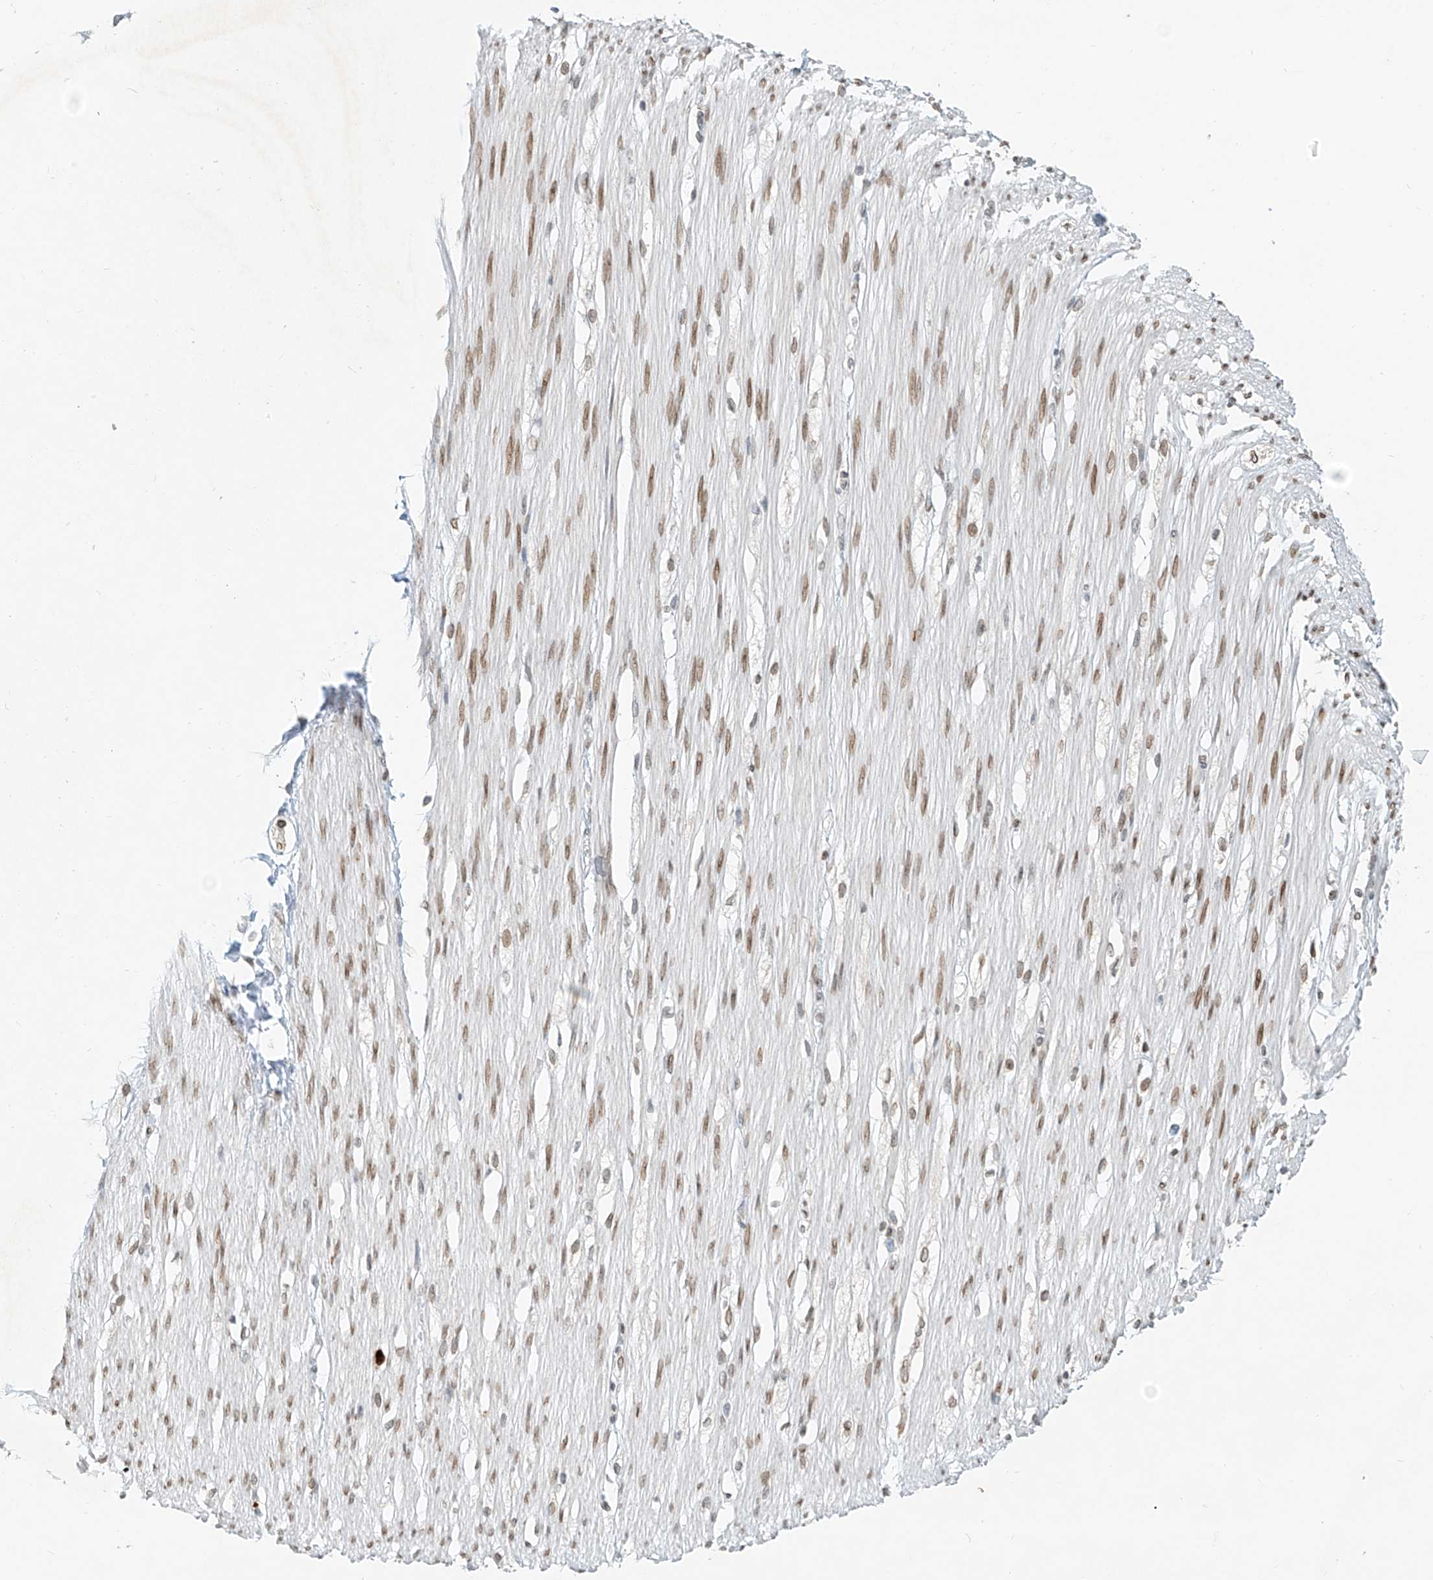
{"staining": {"intensity": "moderate", "quantity": "25%-75%", "location": "nuclear"}, "tissue": "smooth muscle", "cell_type": "Smooth muscle cells", "image_type": "normal", "snomed": [{"axis": "morphology", "description": "Normal tissue, NOS"}, {"axis": "morphology", "description": "Adenocarcinoma, NOS"}, {"axis": "topography", "description": "Colon"}, {"axis": "topography", "description": "Peripheral nerve tissue"}], "caption": "Immunohistochemistry (IHC) histopathology image of benign smooth muscle stained for a protein (brown), which demonstrates medium levels of moderate nuclear staining in about 25%-75% of smooth muscle cells.", "gene": "SAMD15", "patient": {"sex": "male", "age": 14}}